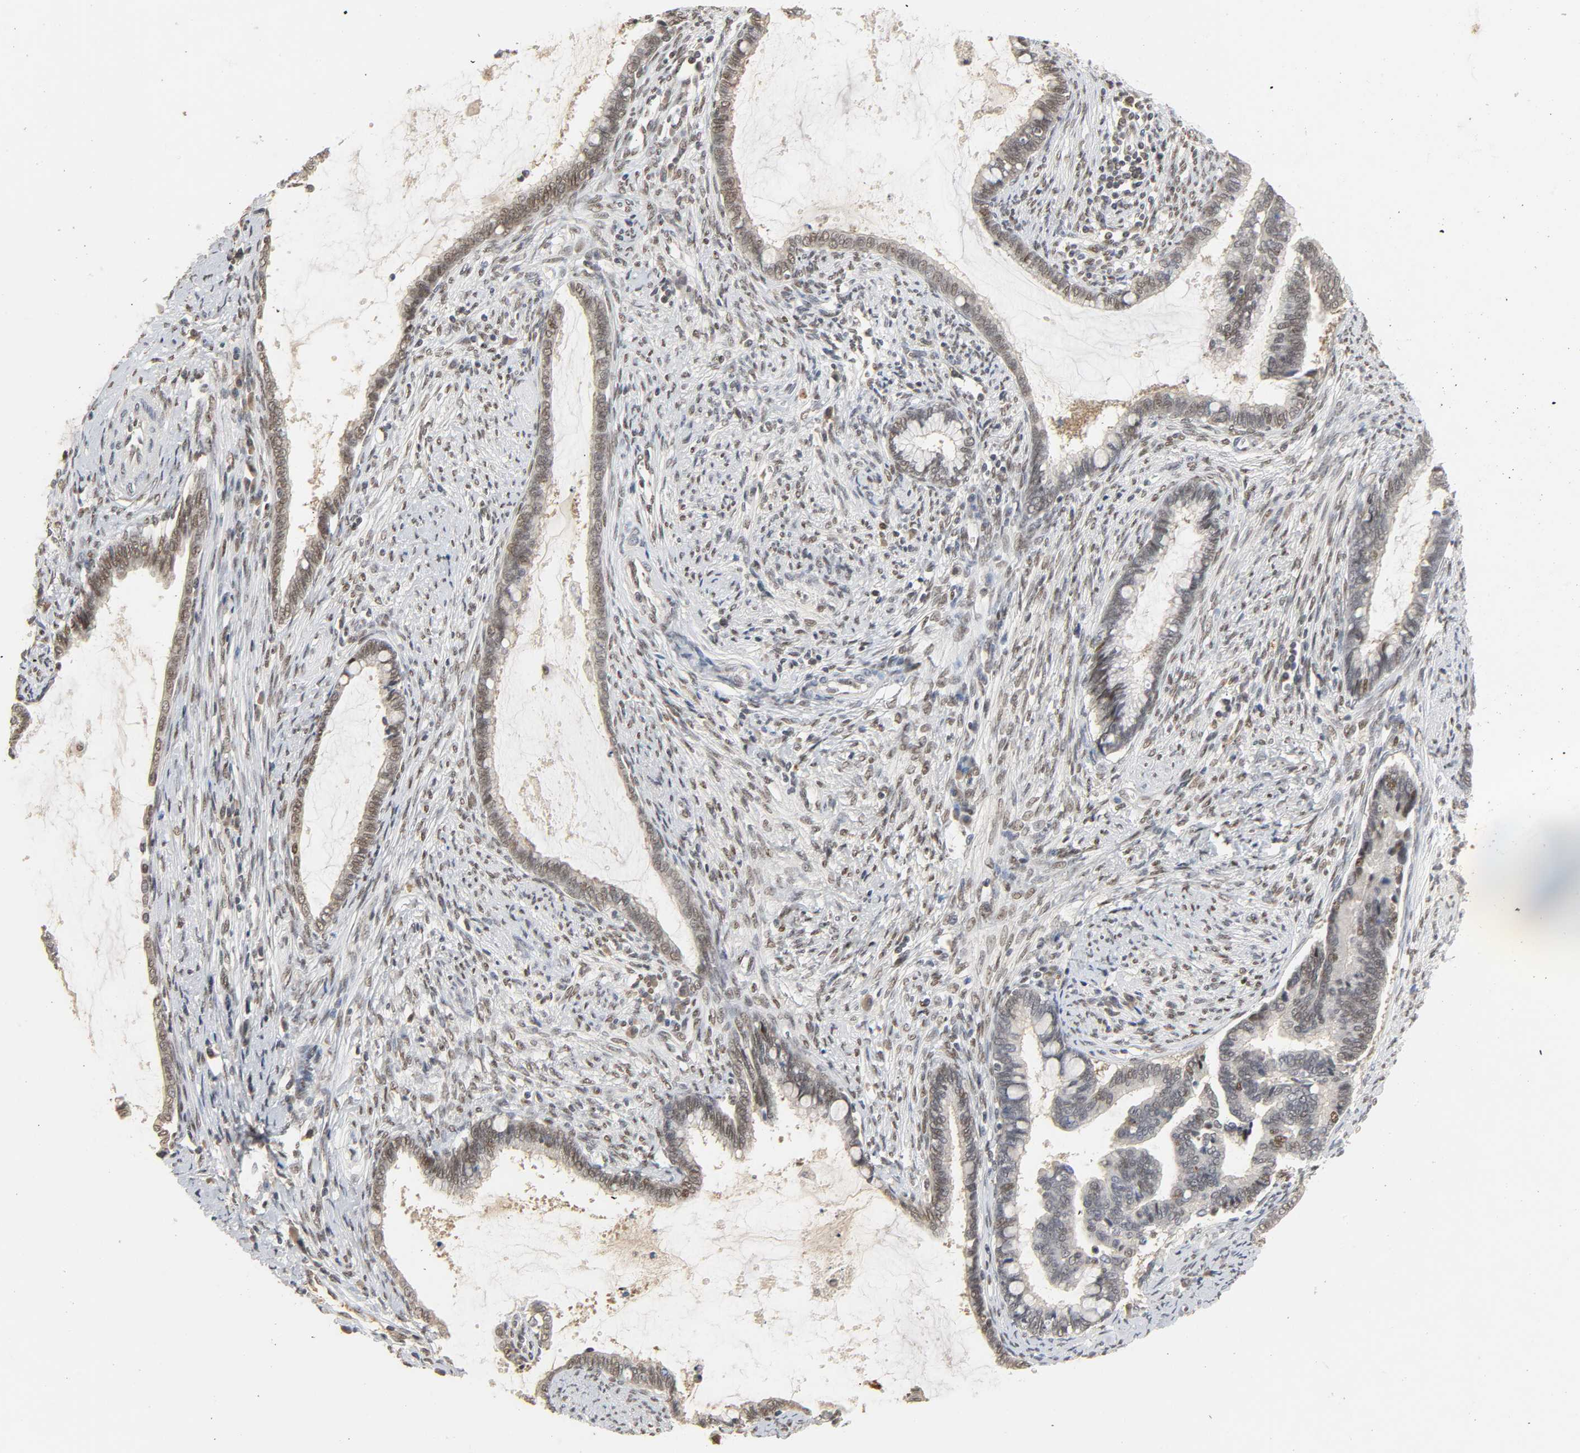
{"staining": {"intensity": "weak", "quantity": "25%-75%", "location": "nuclear"}, "tissue": "cervical cancer", "cell_type": "Tumor cells", "image_type": "cancer", "snomed": [{"axis": "morphology", "description": "Adenocarcinoma, NOS"}, {"axis": "topography", "description": "Cervix"}], "caption": "Cervical adenocarcinoma stained with a brown dye shows weak nuclear positive positivity in approximately 25%-75% of tumor cells.", "gene": "NCOA6", "patient": {"sex": "female", "age": 44}}